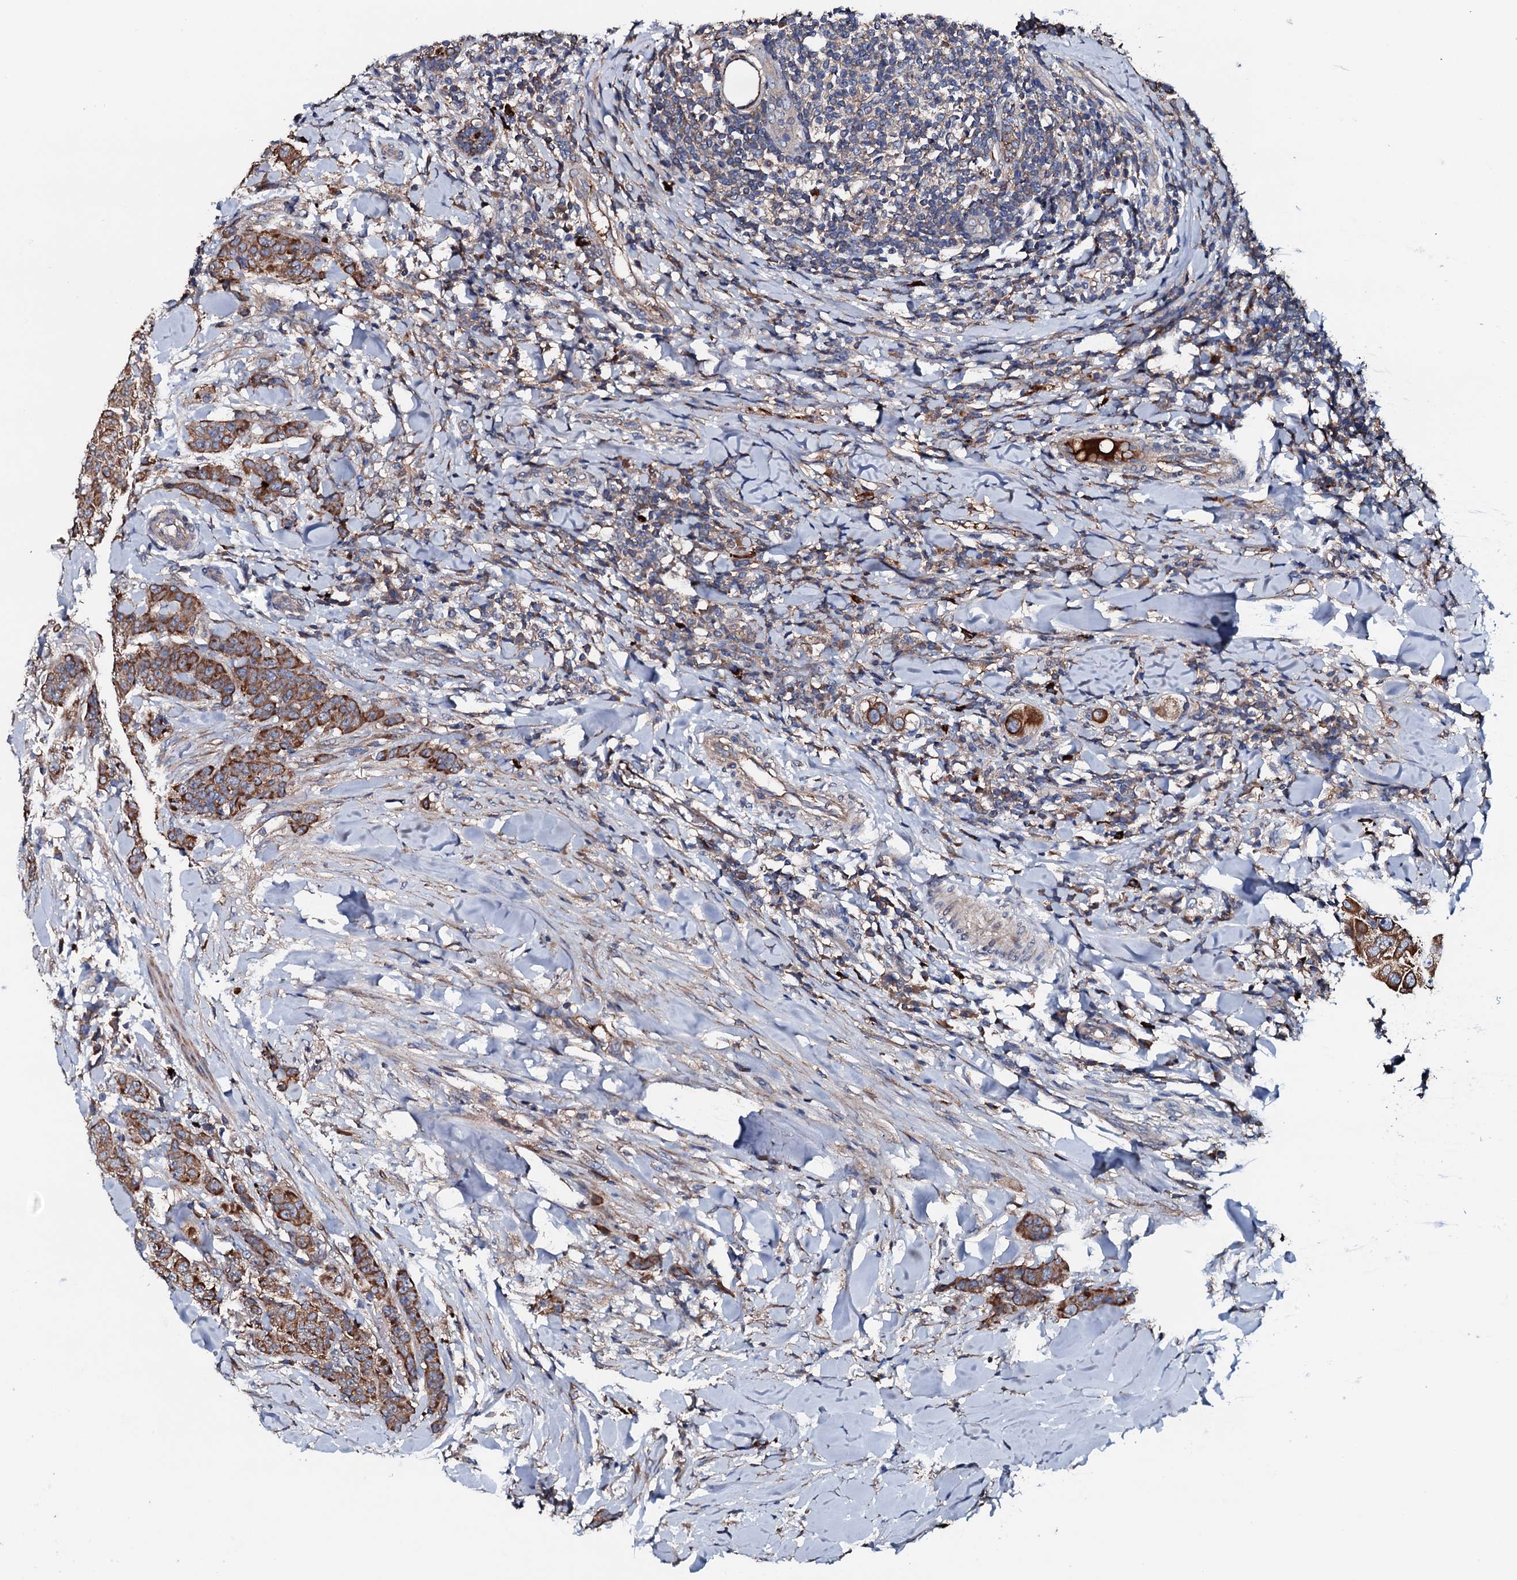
{"staining": {"intensity": "strong", "quantity": ">75%", "location": "cytoplasmic/membranous"}, "tissue": "breast cancer", "cell_type": "Tumor cells", "image_type": "cancer", "snomed": [{"axis": "morphology", "description": "Duct carcinoma"}, {"axis": "topography", "description": "Breast"}], "caption": "Strong cytoplasmic/membranous staining for a protein is present in approximately >75% of tumor cells of breast cancer (intraductal carcinoma) using immunohistochemistry (IHC).", "gene": "NEK1", "patient": {"sex": "female", "age": 40}}